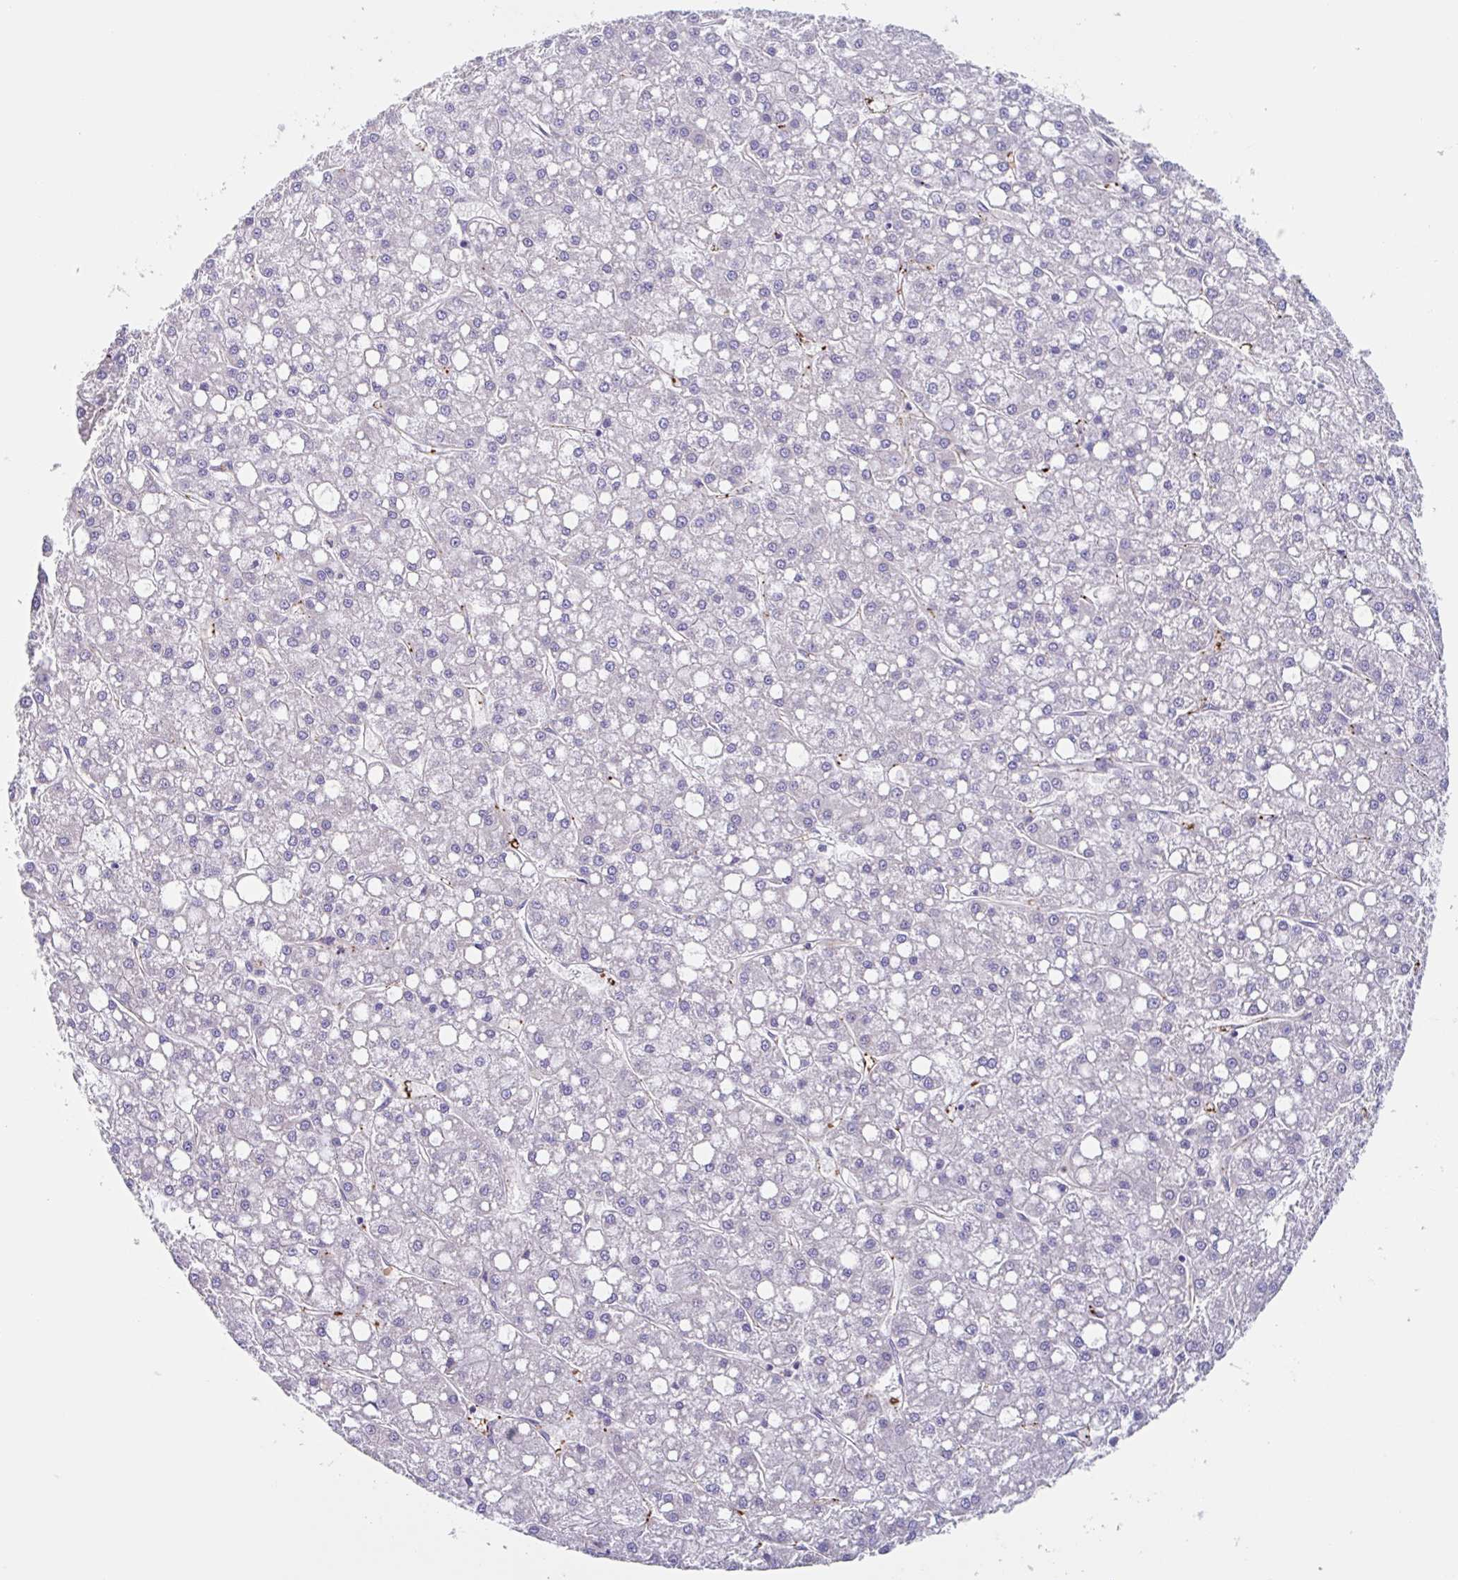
{"staining": {"intensity": "negative", "quantity": "none", "location": "none"}, "tissue": "liver cancer", "cell_type": "Tumor cells", "image_type": "cancer", "snomed": [{"axis": "morphology", "description": "Carcinoma, Hepatocellular, NOS"}, {"axis": "topography", "description": "Liver"}], "caption": "Immunohistochemistry (IHC) of liver hepatocellular carcinoma reveals no expression in tumor cells.", "gene": "EHD4", "patient": {"sex": "male", "age": 67}}